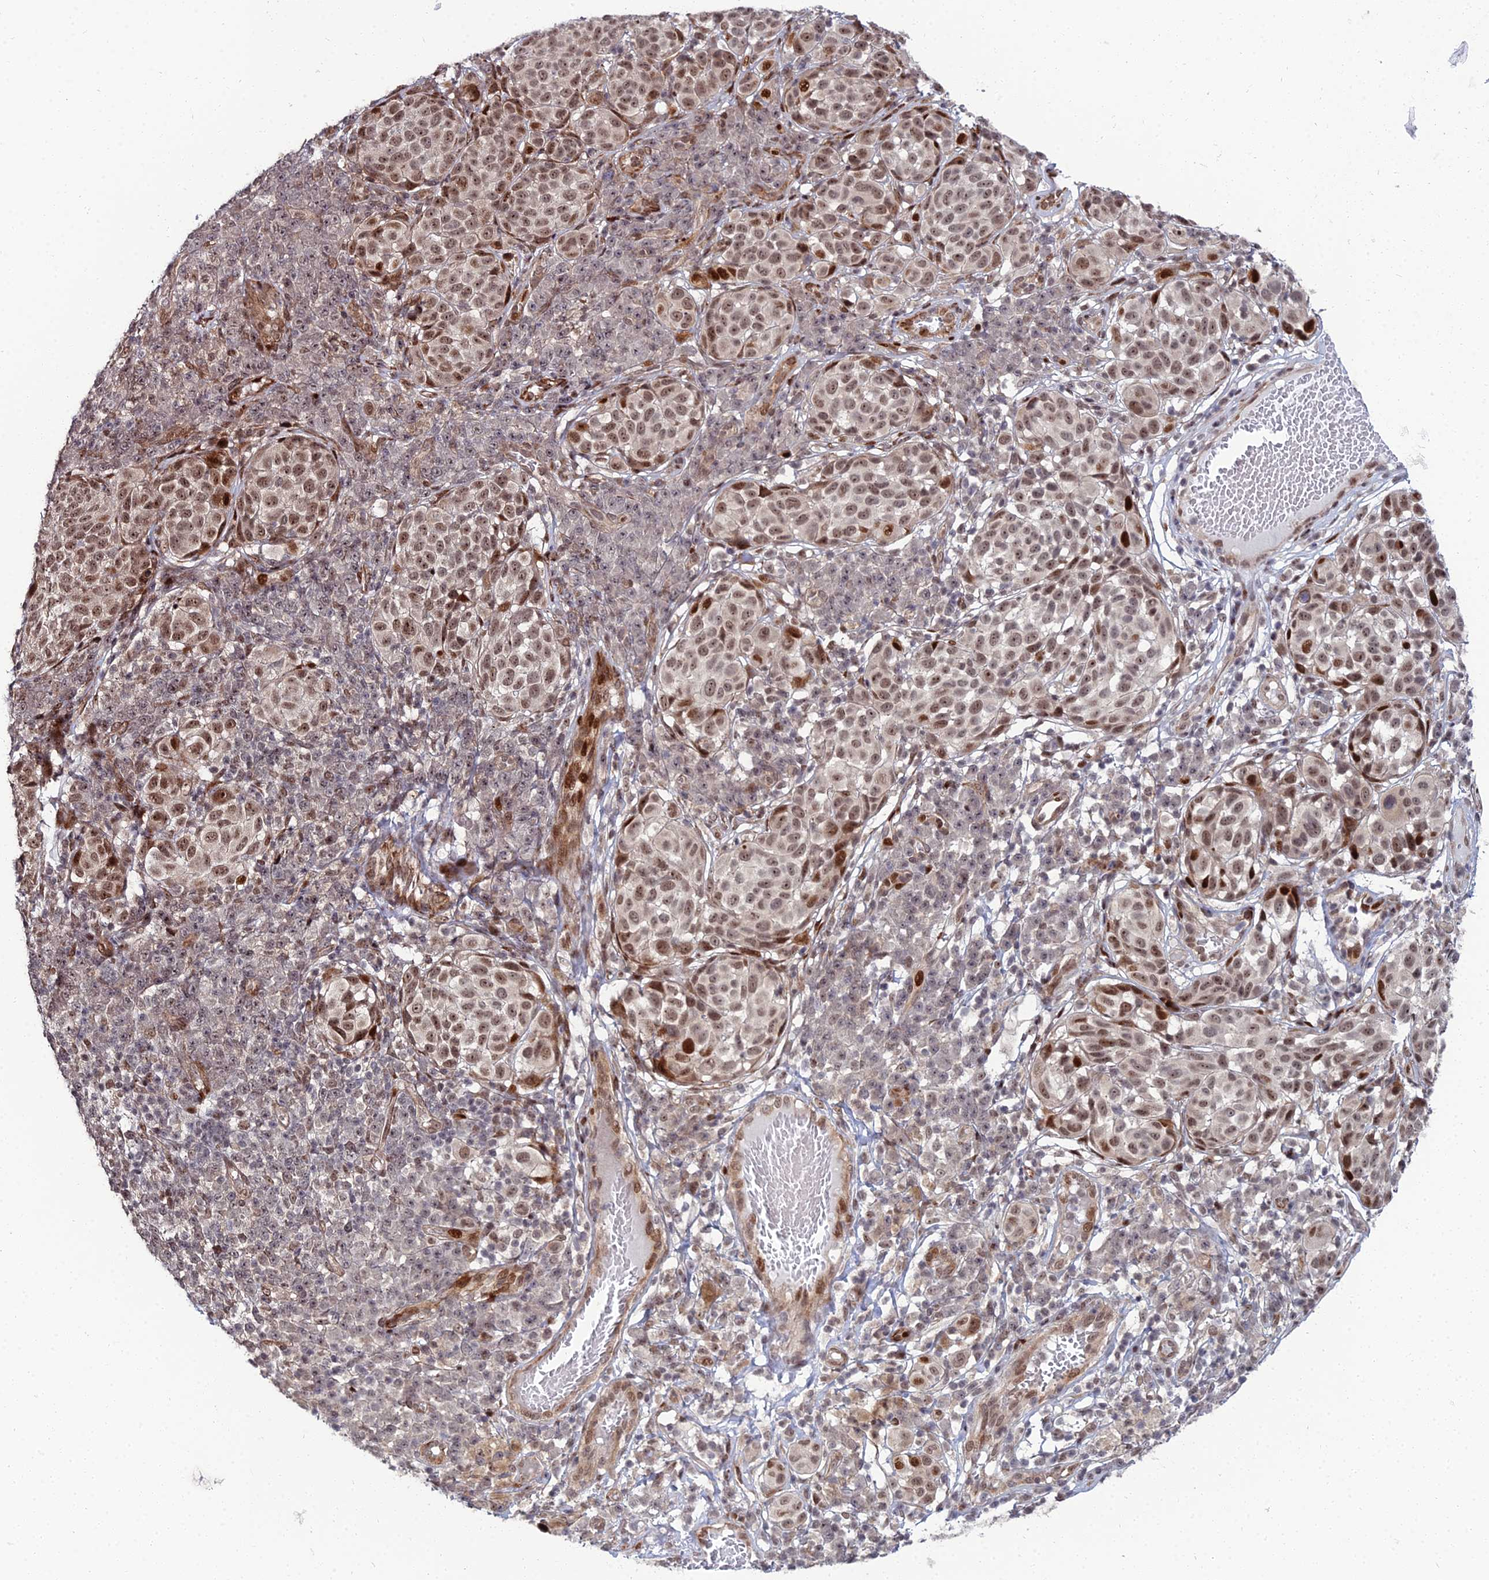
{"staining": {"intensity": "moderate", "quantity": ">75%", "location": "nuclear"}, "tissue": "melanoma", "cell_type": "Tumor cells", "image_type": "cancer", "snomed": [{"axis": "morphology", "description": "Malignant melanoma, NOS"}, {"axis": "topography", "description": "Skin"}], "caption": "Moderate nuclear protein positivity is present in about >75% of tumor cells in melanoma. The protein is stained brown, and the nuclei are stained in blue (DAB (3,3'-diaminobenzidine) IHC with brightfield microscopy, high magnification).", "gene": "ZNF668", "patient": {"sex": "male", "age": 38}}